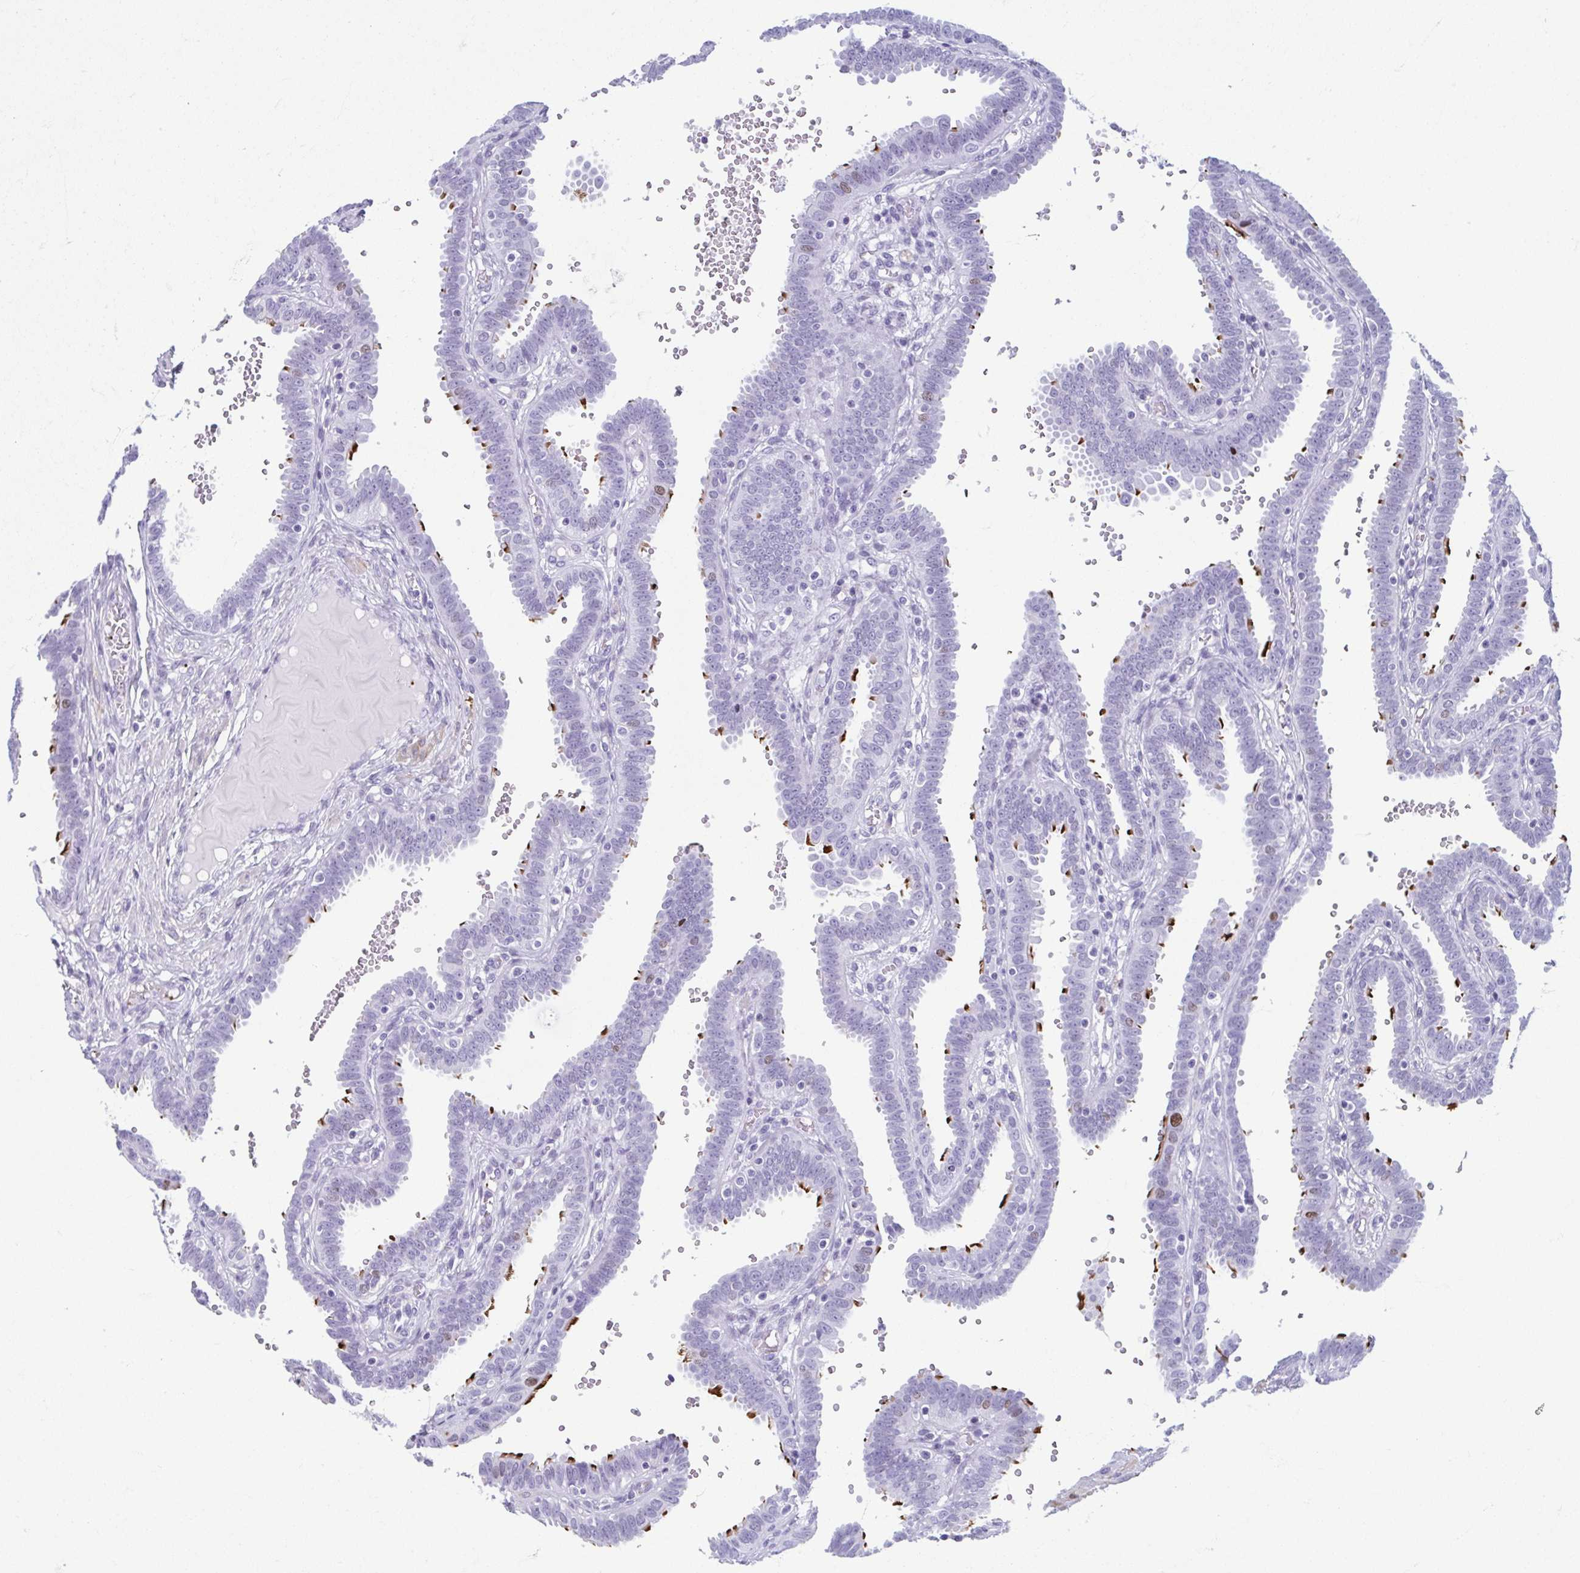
{"staining": {"intensity": "strong", "quantity": "<25%", "location": "cytoplasmic/membranous"}, "tissue": "fallopian tube", "cell_type": "Glandular cells", "image_type": "normal", "snomed": [{"axis": "morphology", "description": "Normal tissue, NOS"}, {"axis": "topography", "description": "Fallopian tube"}], "caption": "This histopathology image displays IHC staining of benign human fallopian tube, with medium strong cytoplasmic/membranous expression in about <25% of glandular cells.", "gene": "TCEAL3", "patient": {"sex": "female", "age": 37}}